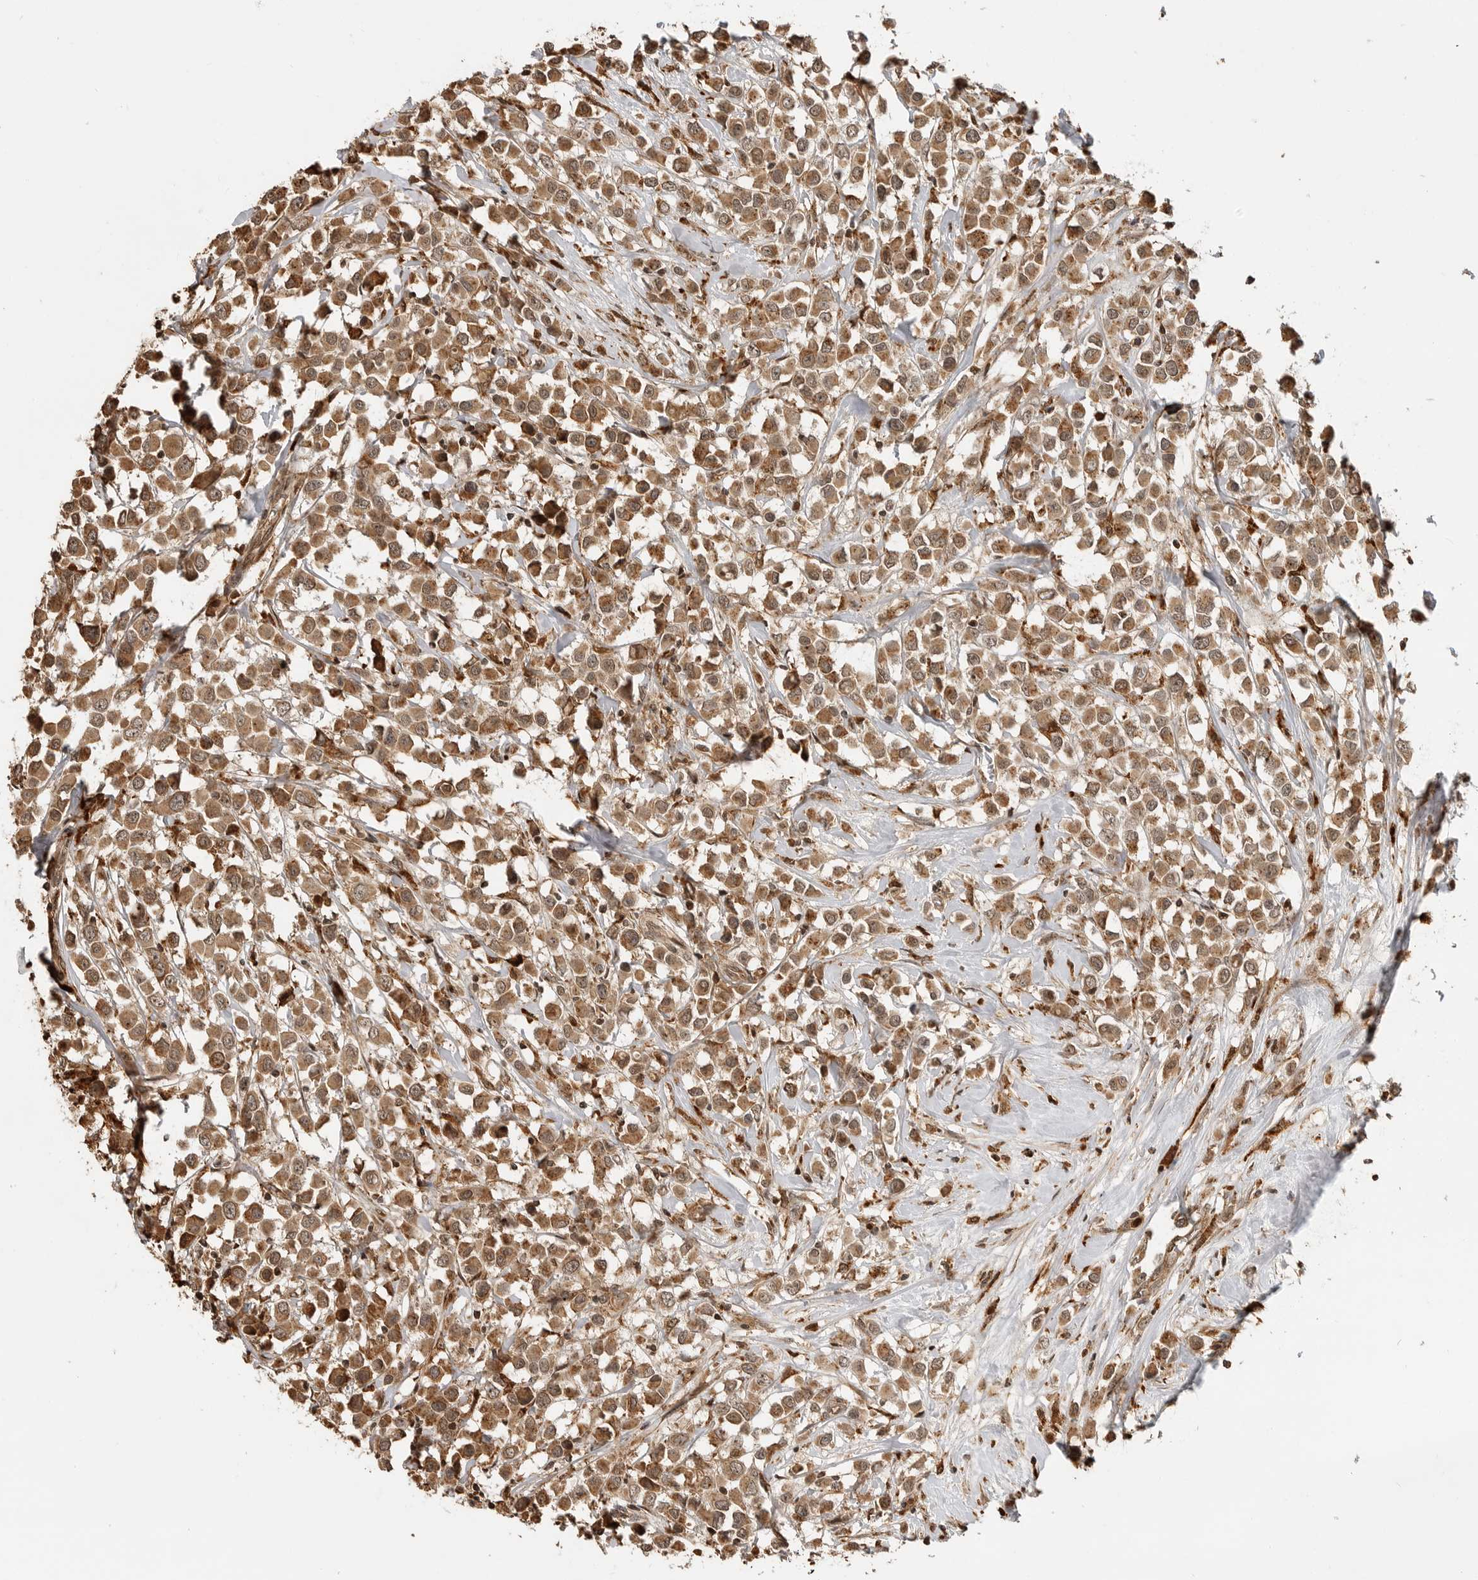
{"staining": {"intensity": "moderate", "quantity": ">75%", "location": "cytoplasmic/membranous,nuclear"}, "tissue": "breast cancer", "cell_type": "Tumor cells", "image_type": "cancer", "snomed": [{"axis": "morphology", "description": "Duct carcinoma"}, {"axis": "topography", "description": "Breast"}], "caption": "Breast cancer (intraductal carcinoma) was stained to show a protein in brown. There is medium levels of moderate cytoplasmic/membranous and nuclear staining in approximately >75% of tumor cells.", "gene": "BMP2K", "patient": {"sex": "female", "age": 61}}